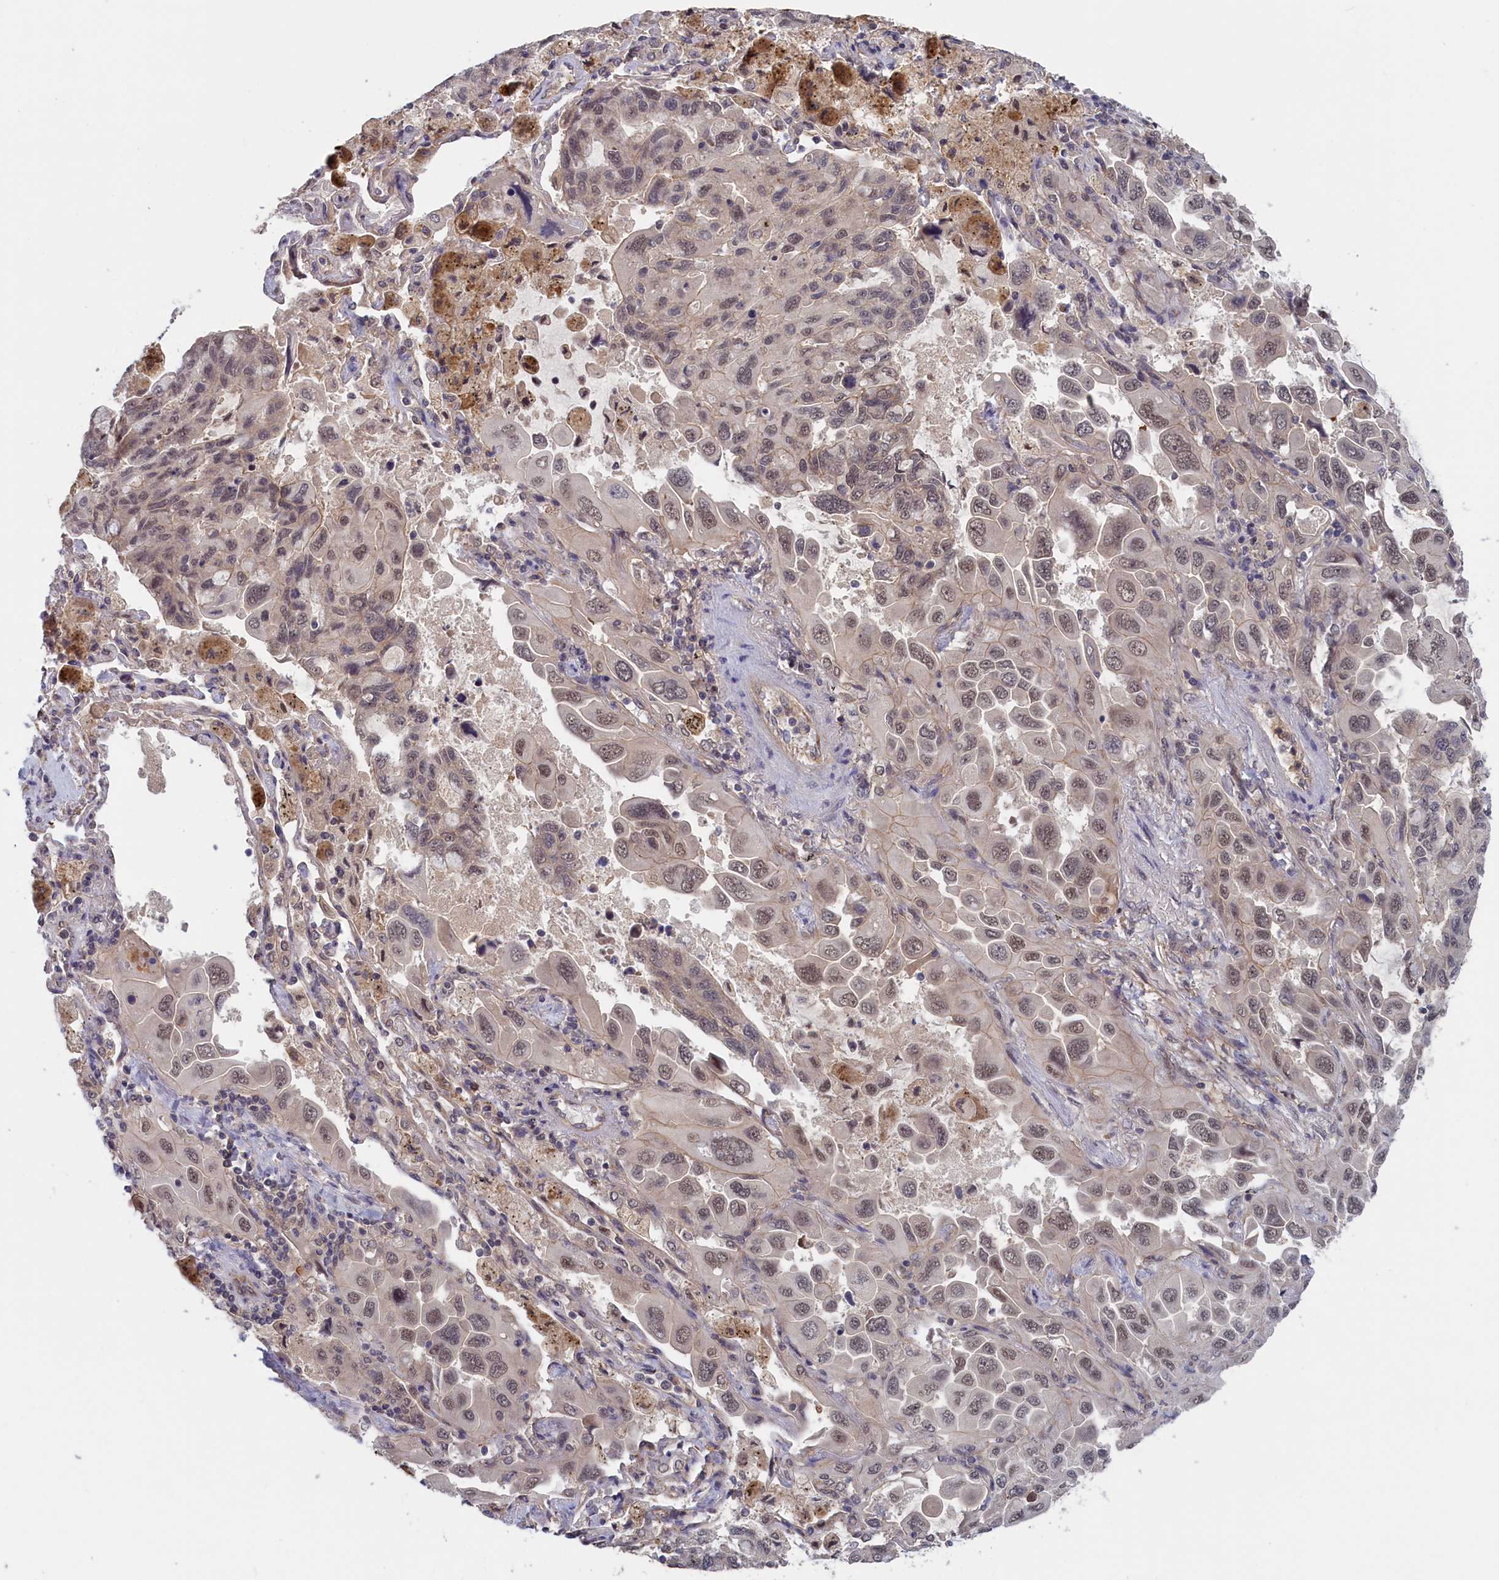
{"staining": {"intensity": "weak", "quantity": "25%-75%", "location": "nuclear"}, "tissue": "lung cancer", "cell_type": "Tumor cells", "image_type": "cancer", "snomed": [{"axis": "morphology", "description": "Adenocarcinoma, NOS"}, {"axis": "topography", "description": "Lung"}], "caption": "Brown immunohistochemical staining in human lung cancer demonstrates weak nuclear expression in about 25%-75% of tumor cells.", "gene": "PLP2", "patient": {"sex": "male", "age": 64}}